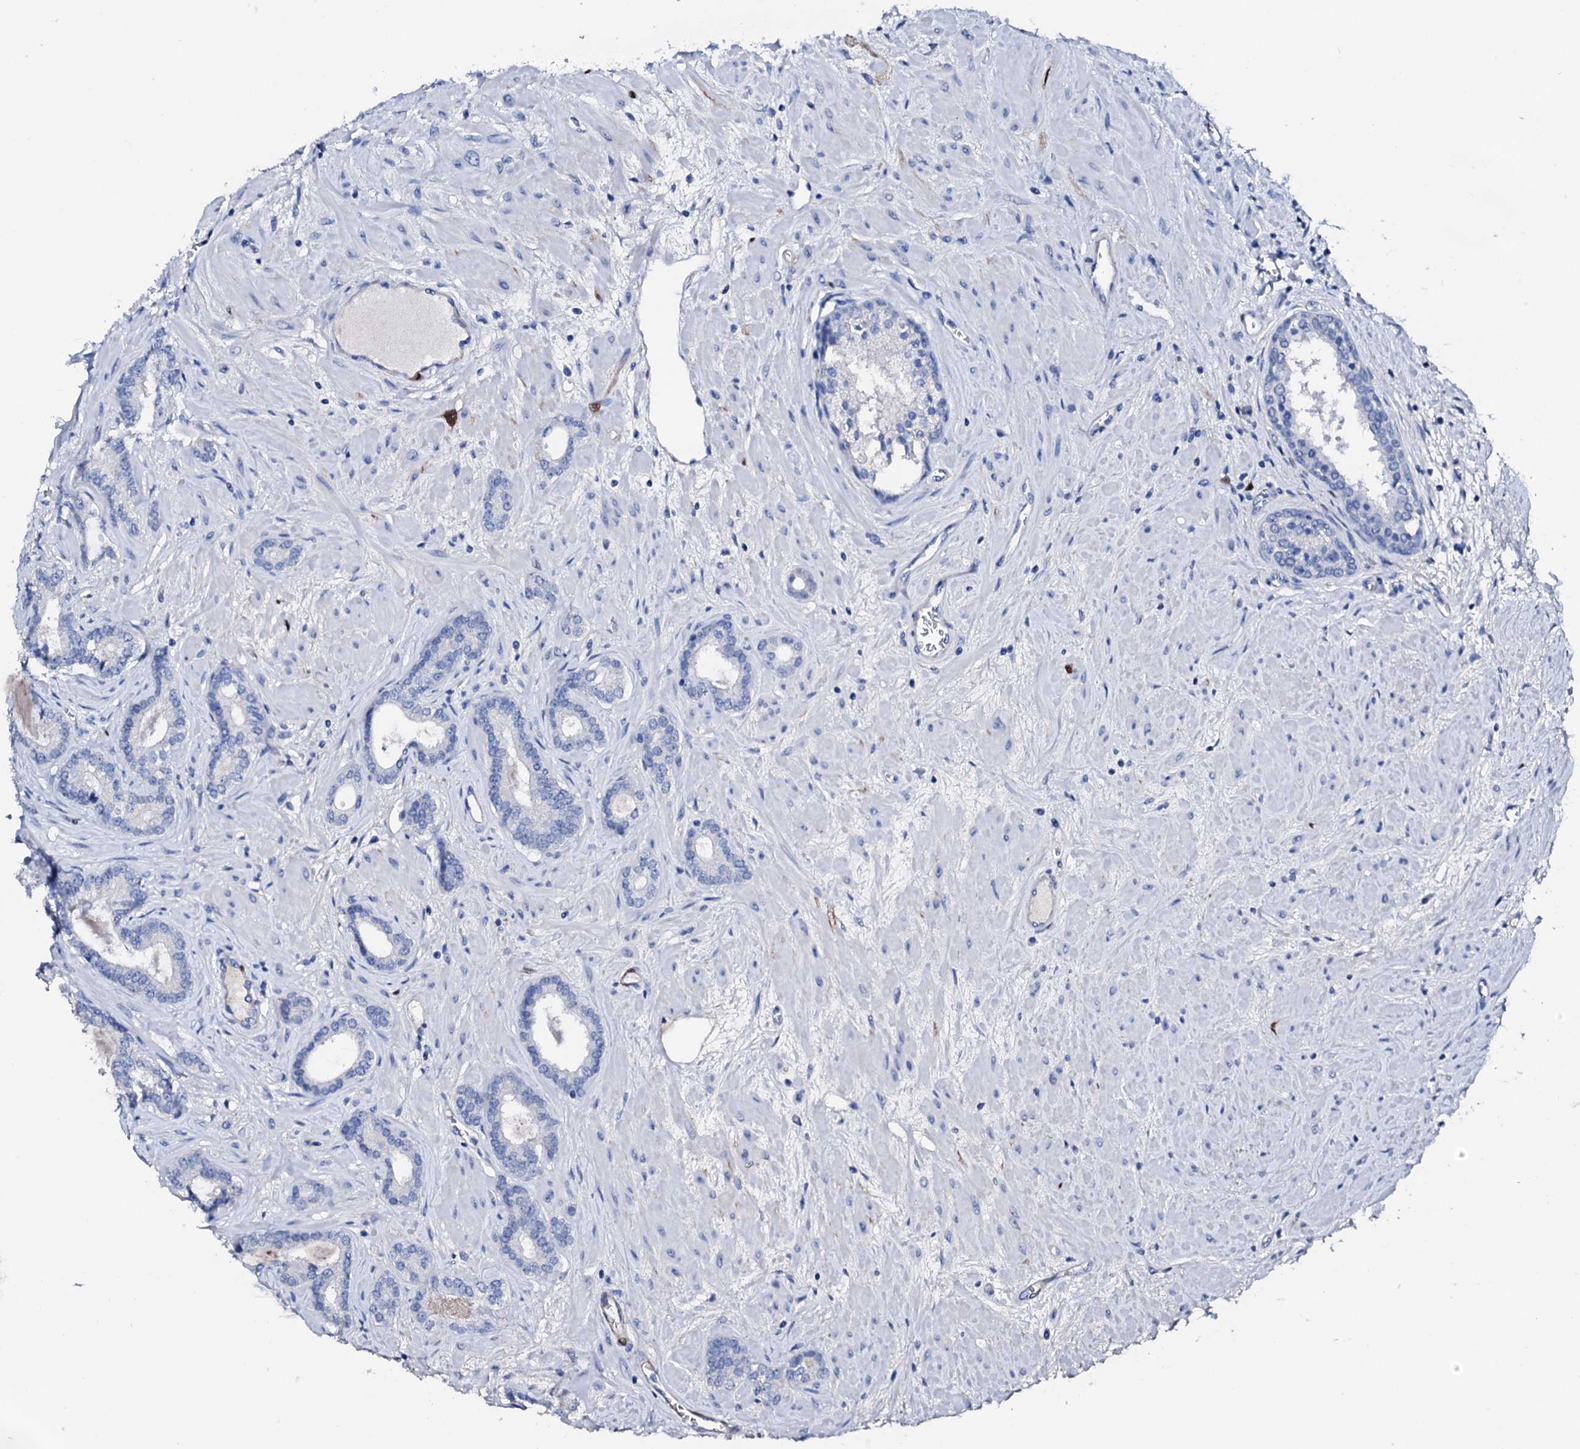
{"staining": {"intensity": "negative", "quantity": "none", "location": "none"}, "tissue": "prostate cancer", "cell_type": "Tumor cells", "image_type": "cancer", "snomed": [{"axis": "morphology", "description": "Adenocarcinoma, High grade"}, {"axis": "topography", "description": "Prostate"}], "caption": "Immunohistochemistry of human prostate high-grade adenocarcinoma displays no expression in tumor cells. (DAB immunohistochemistry (IHC) visualized using brightfield microscopy, high magnification).", "gene": "NRIP2", "patient": {"sex": "male", "age": 64}}